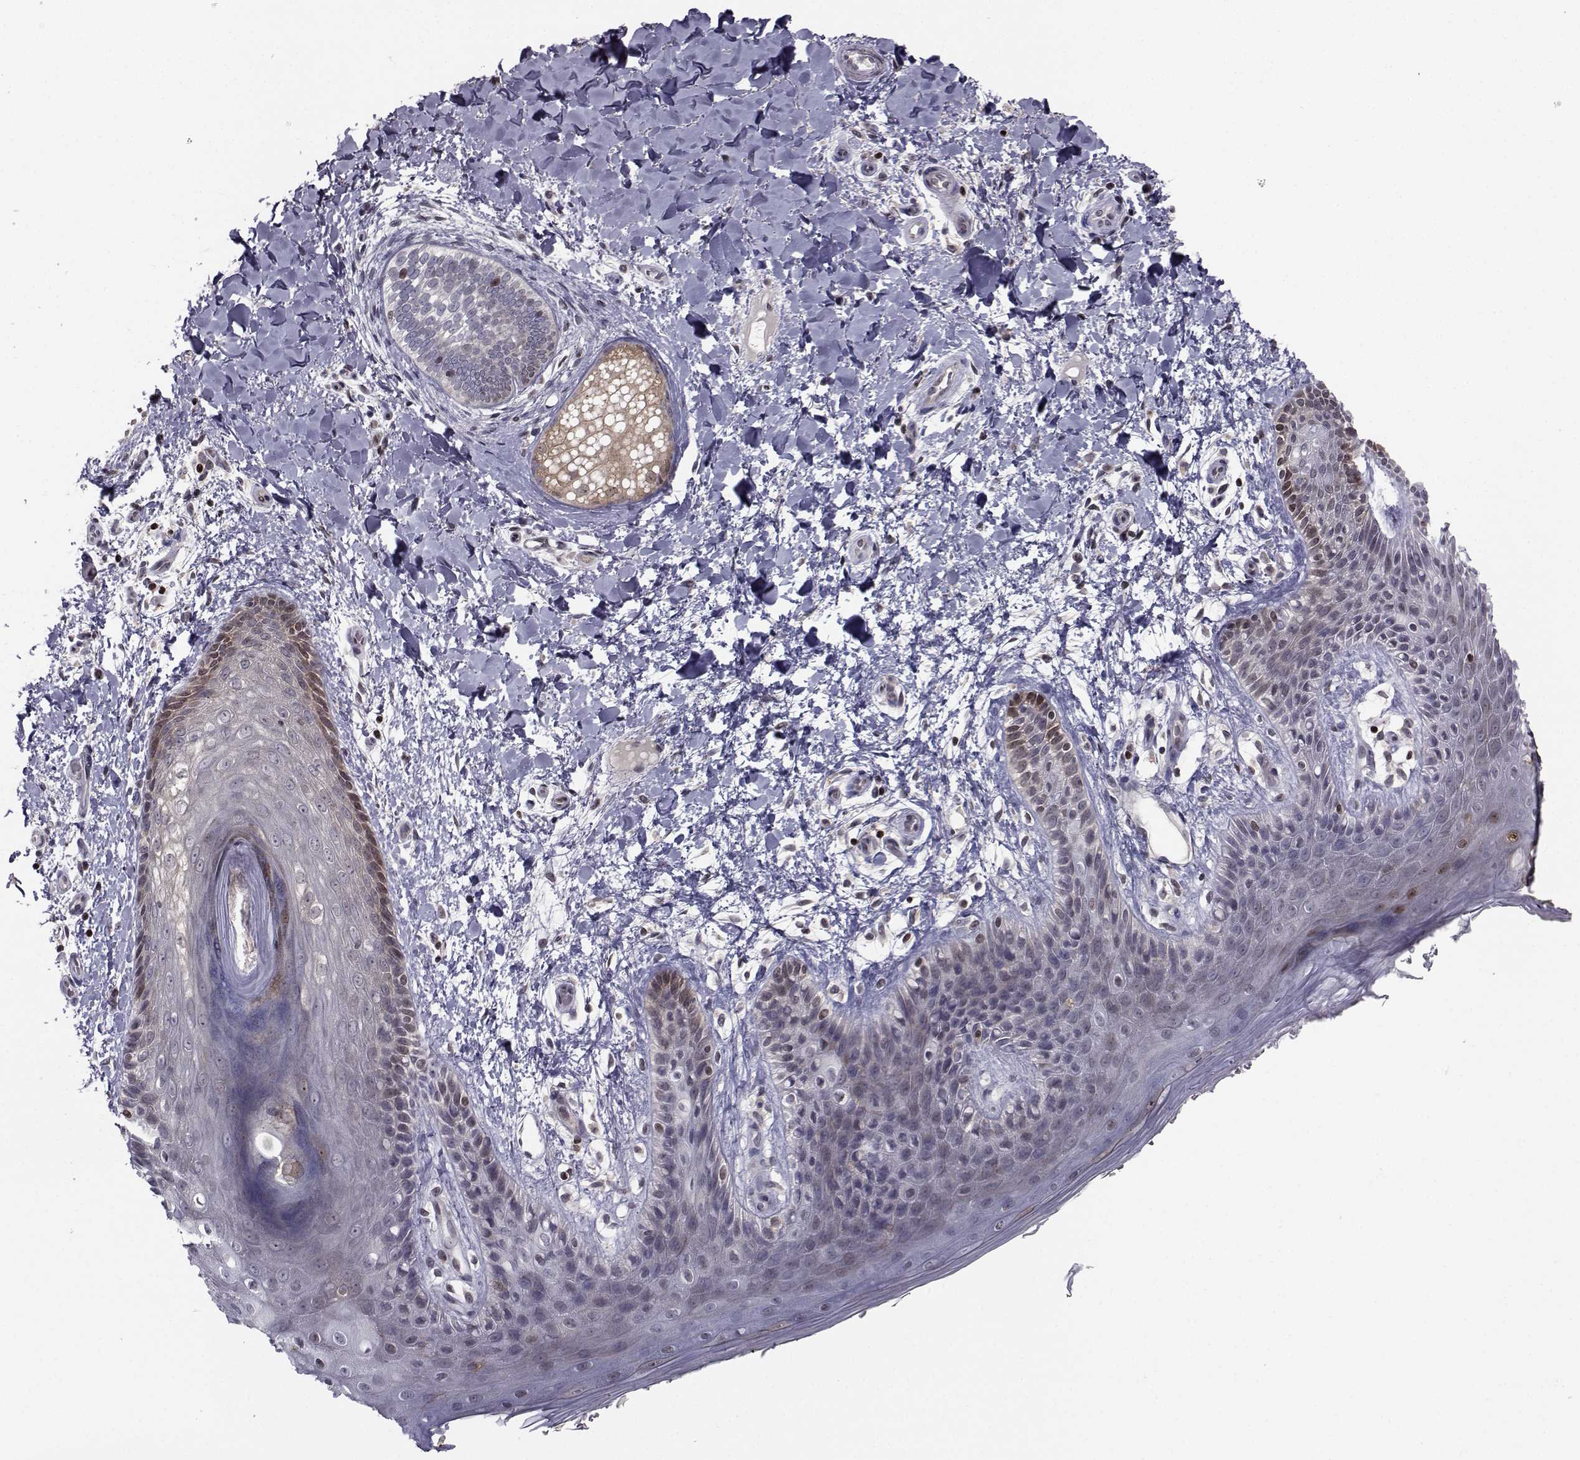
{"staining": {"intensity": "moderate", "quantity": "<25%", "location": "nuclear"}, "tissue": "skin", "cell_type": "Epidermal cells", "image_type": "normal", "snomed": [{"axis": "morphology", "description": "Normal tissue, NOS"}, {"axis": "topography", "description": "Anal"}], "caption": "High-power microscopy captured an immunohistochemistry (IHC) image of unremarkable skin, revealing moderate nuclear staining in about <25% of epidermal cells.", "gene": "PCP4L1", "patient": {"sex": "male", "age": 36}}